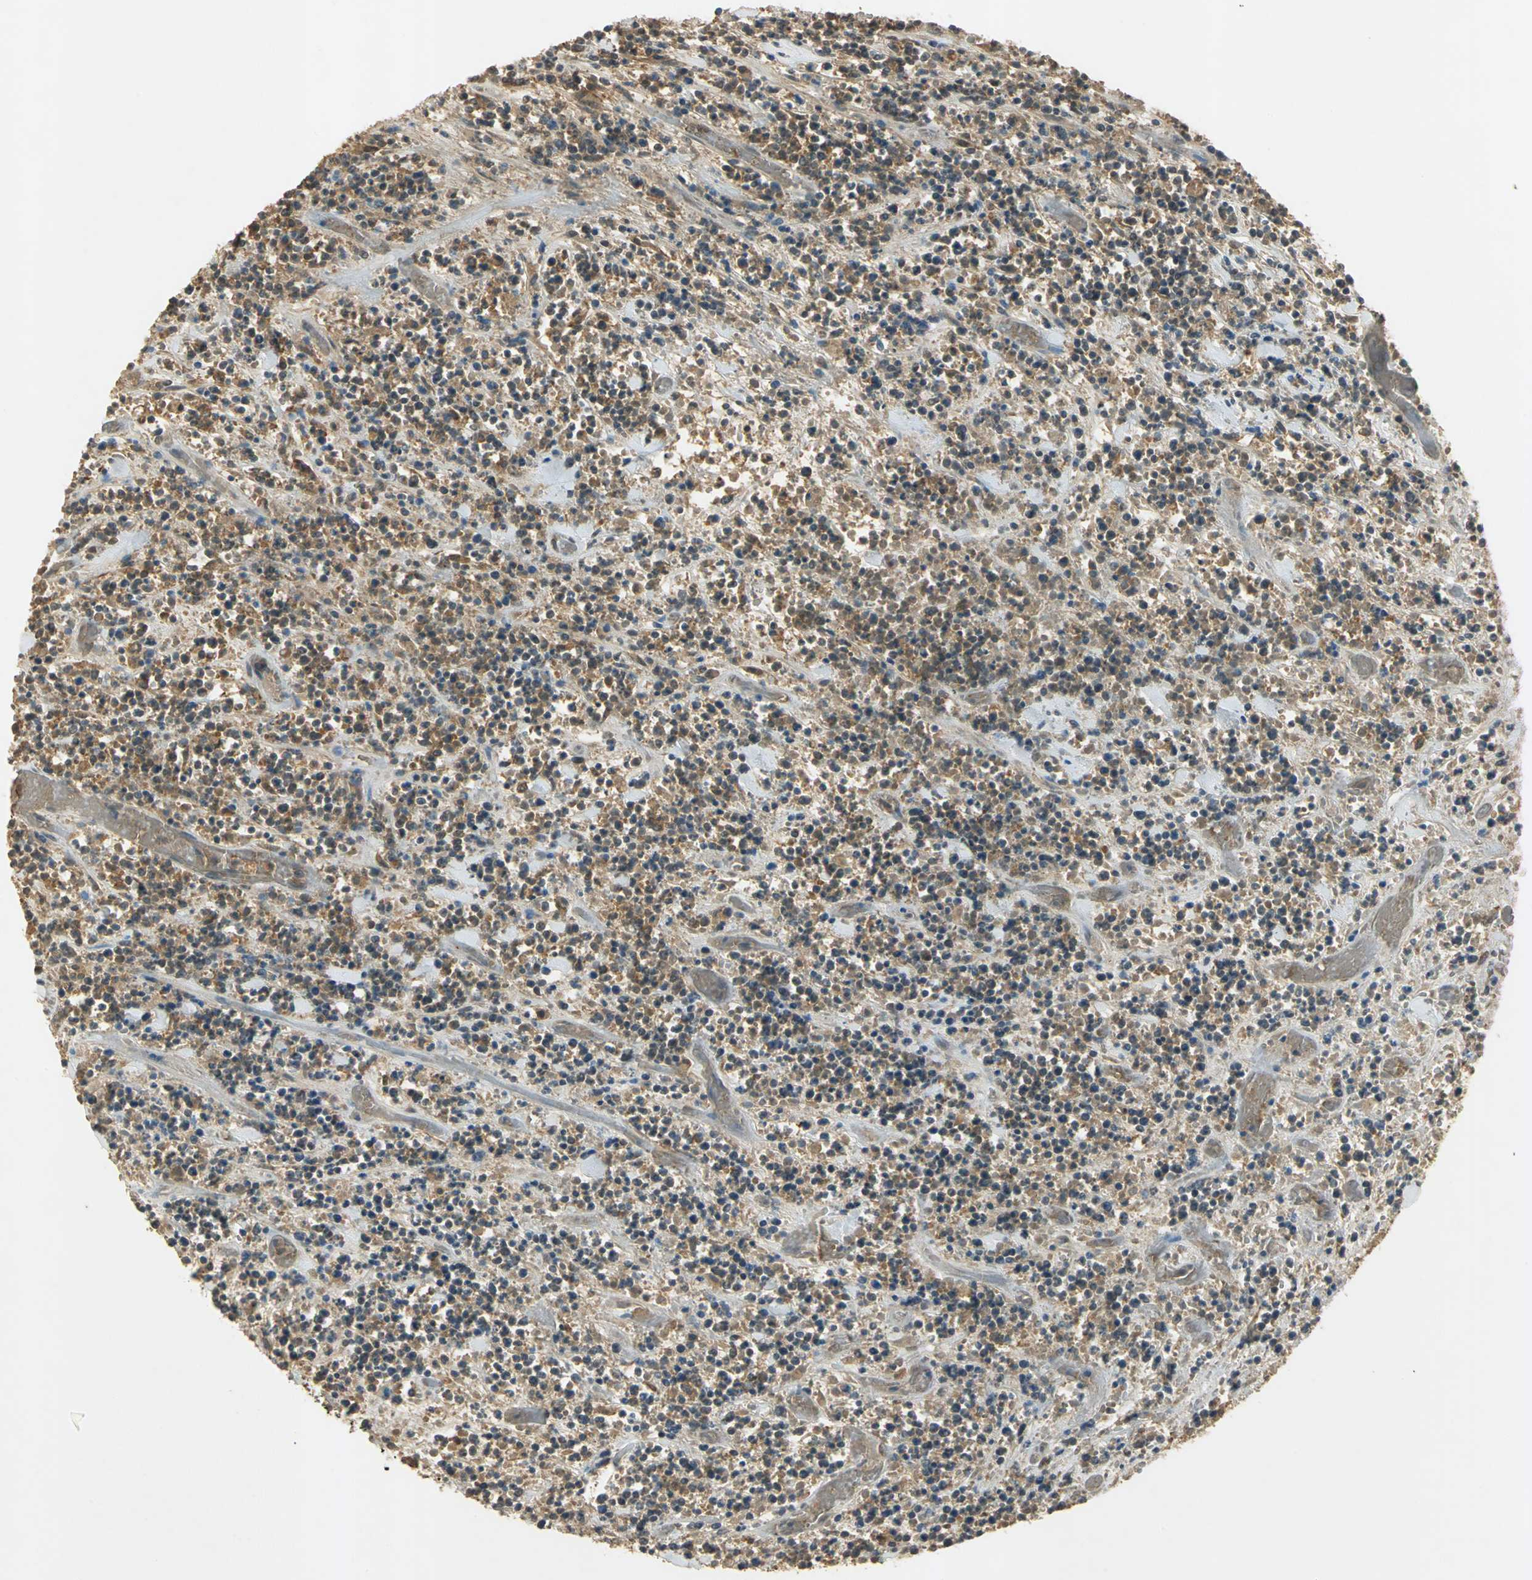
{"staining": {"intensity": "moderate", "quantity": ">75%", "location": "cytoplasmic/membranous"}, "tissue": "lymphoma", "cell_type": "Tumor cells", "image_type": "cancer", "snomed": [{"axis": "morphology", "description": "Malignant lymphoma, non-Hodgkin's type, High grade"}, {"axis": "topography", "description": "Soft tissue"}], "caption": "A medium amount of moderate cytoplasmic/membranous staining is seen in about >75% of tumor cells in lymphoma tissue. (Stains: DAB (3,3'-diaminobenzidine) in brown, nuclei in blue, Microscopy: brightfield microscopy at high magnification).", "gene": "KEAP1", "patient": {"sex": "male", "age": 18}}